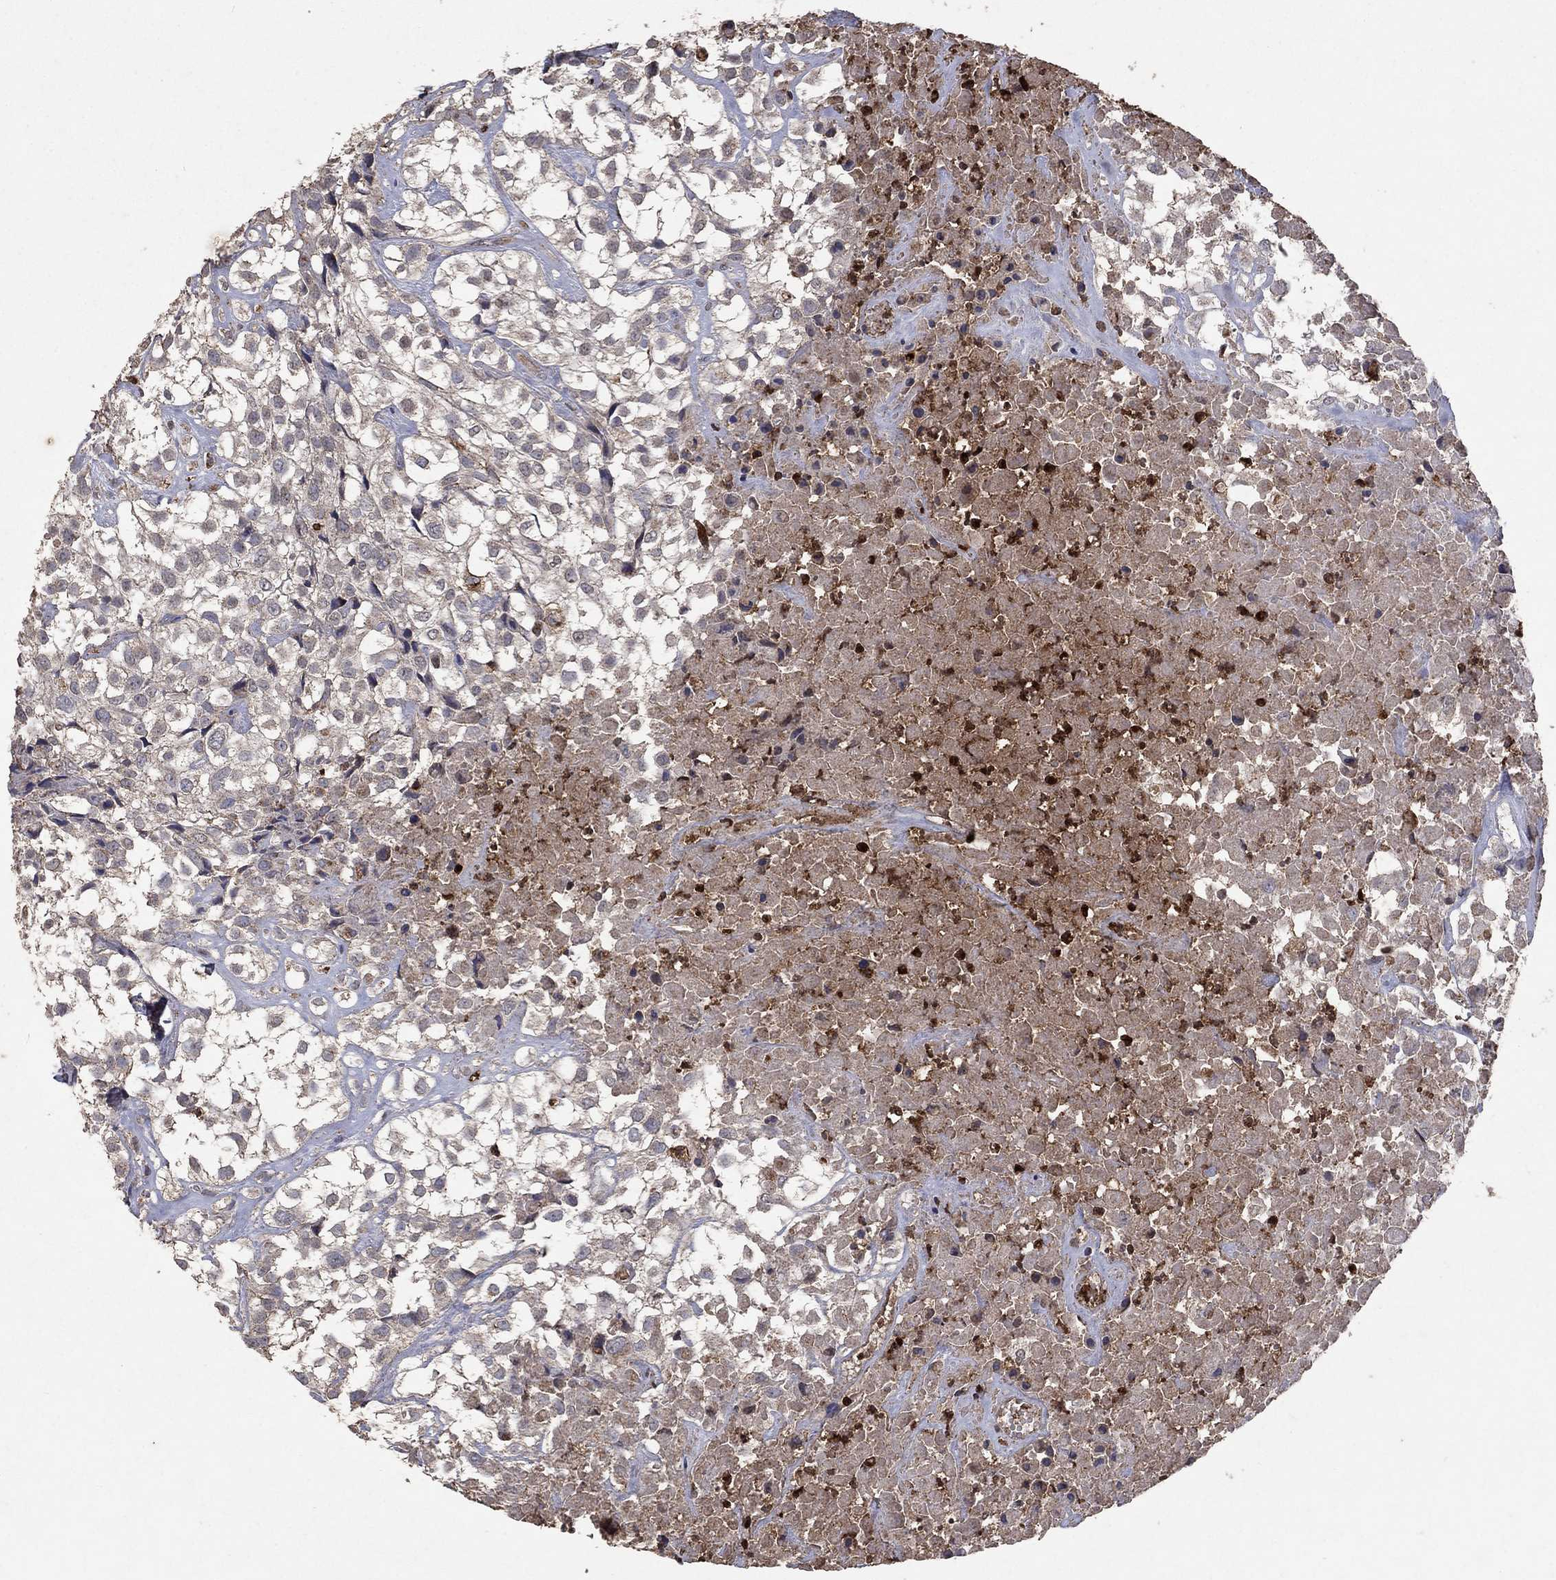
{"staining": {"intensity": "strong", "quantity": "<25%", "location": "cytoplasmic/membranous"}, "tissue": "urothelial cancer", "cell_type": "Tumor cells", "image_type": "cancer", "snomed": [{"axis": "morphology", "description": "Urothelial carcinoma, High grade"}, {"axis": "topography", "description": "Urinary bladder"}], "caption": "High-grade urothelial carcinoma stained with a protein marker displays strong staining in tumor cells.", "gene": "CD24", "patient": {"sex": "male", "age": 56}}